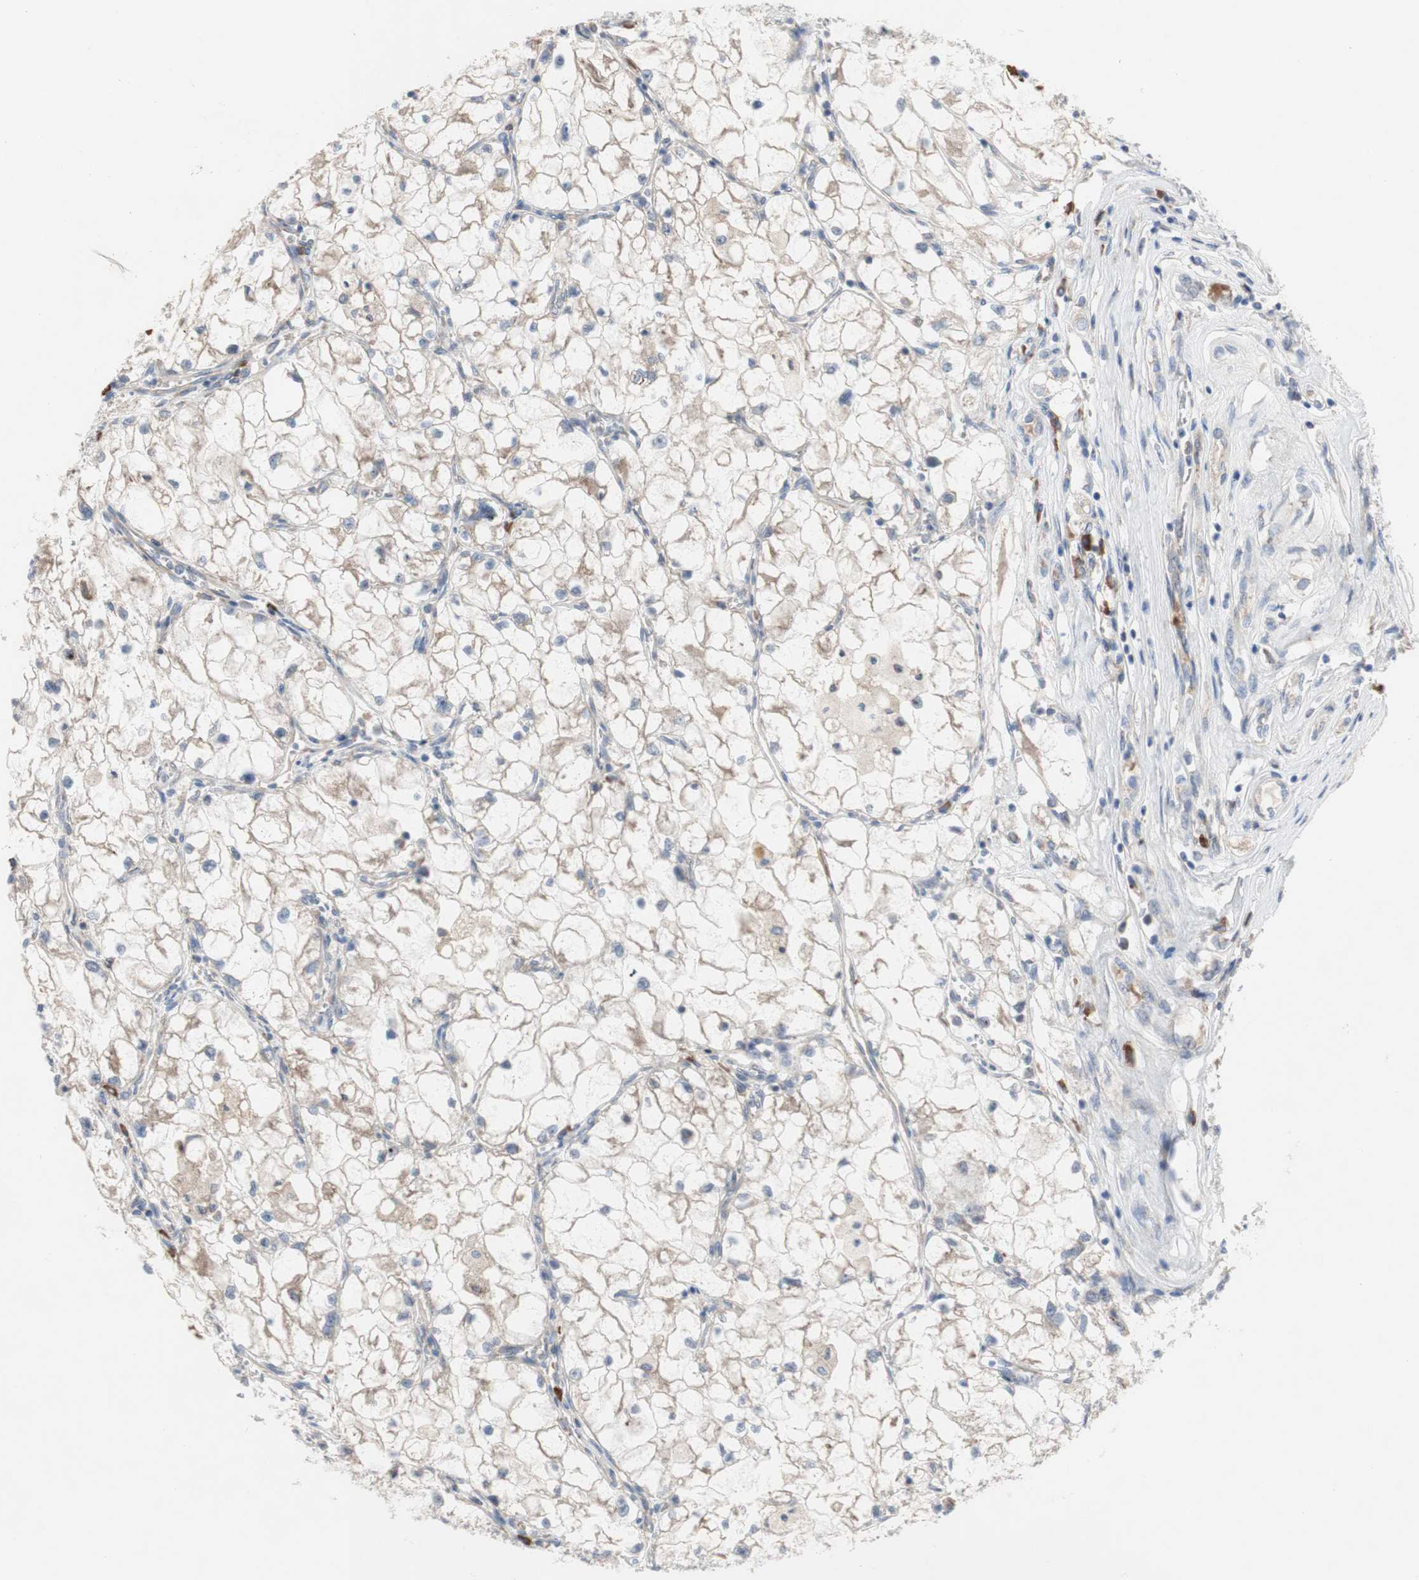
{"staining": {"intensity": "weak", "quantity": "25%-75%", "location": "cytoplasmic/membranous"}, "tissue": "renal cancer", "cell_type": "Tumor cells", "image_type": "cancer", "snomed": [{"axis": "morphology", "description": "Adenocarcinoma, NOS"}, {"axis": "topography", "description": "Kidney"}], "caption": "Protein analysis of renal cancer (adenocarcinoma) tissue demonstrates weak cytoplasmic/membranous expression in approximately 25%-75% of tumor cells.", "gene": "TTC14", "patient": {"sex": "female", "age": 70}}